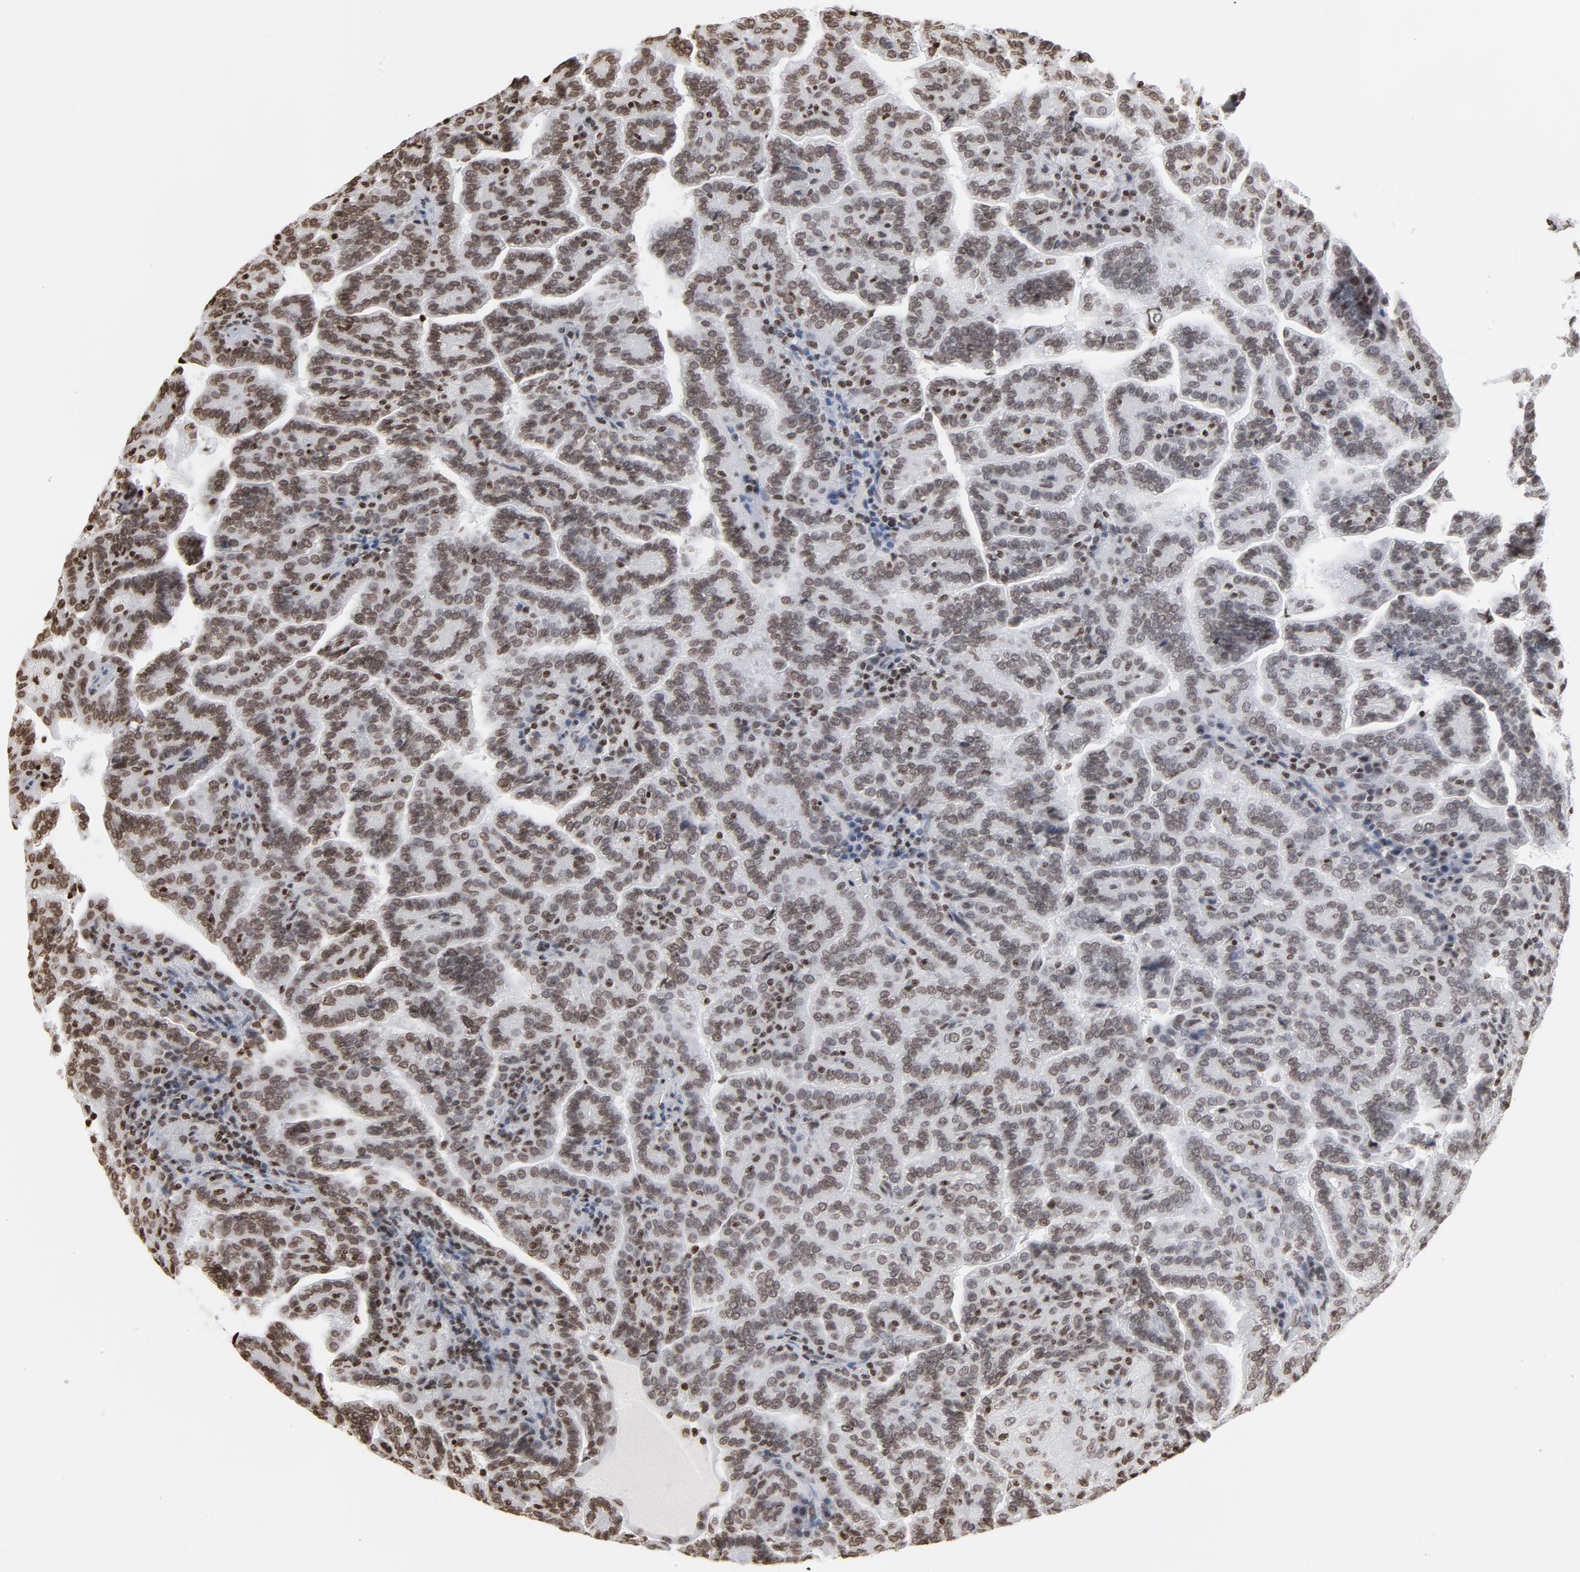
{"staining": {"intensity": "moderate", "quantity": ">75%", "location": "nuclear"}, "tissue": "renal cancer", "cell_type": "Tumor cells", "image_type": "cancer", "snomed": [{"axis": "morphology", "description": "Adenocarcinoma, NOS"}, {"axis": "topography", "description": "Kidney"}], "caption": "Renal adenocarcinoma tissue shows moderate nuclear expression in approximately >75% of tumor cells", "gene": "H2AC12", "patient": {"sex": "male", "age": 61}}